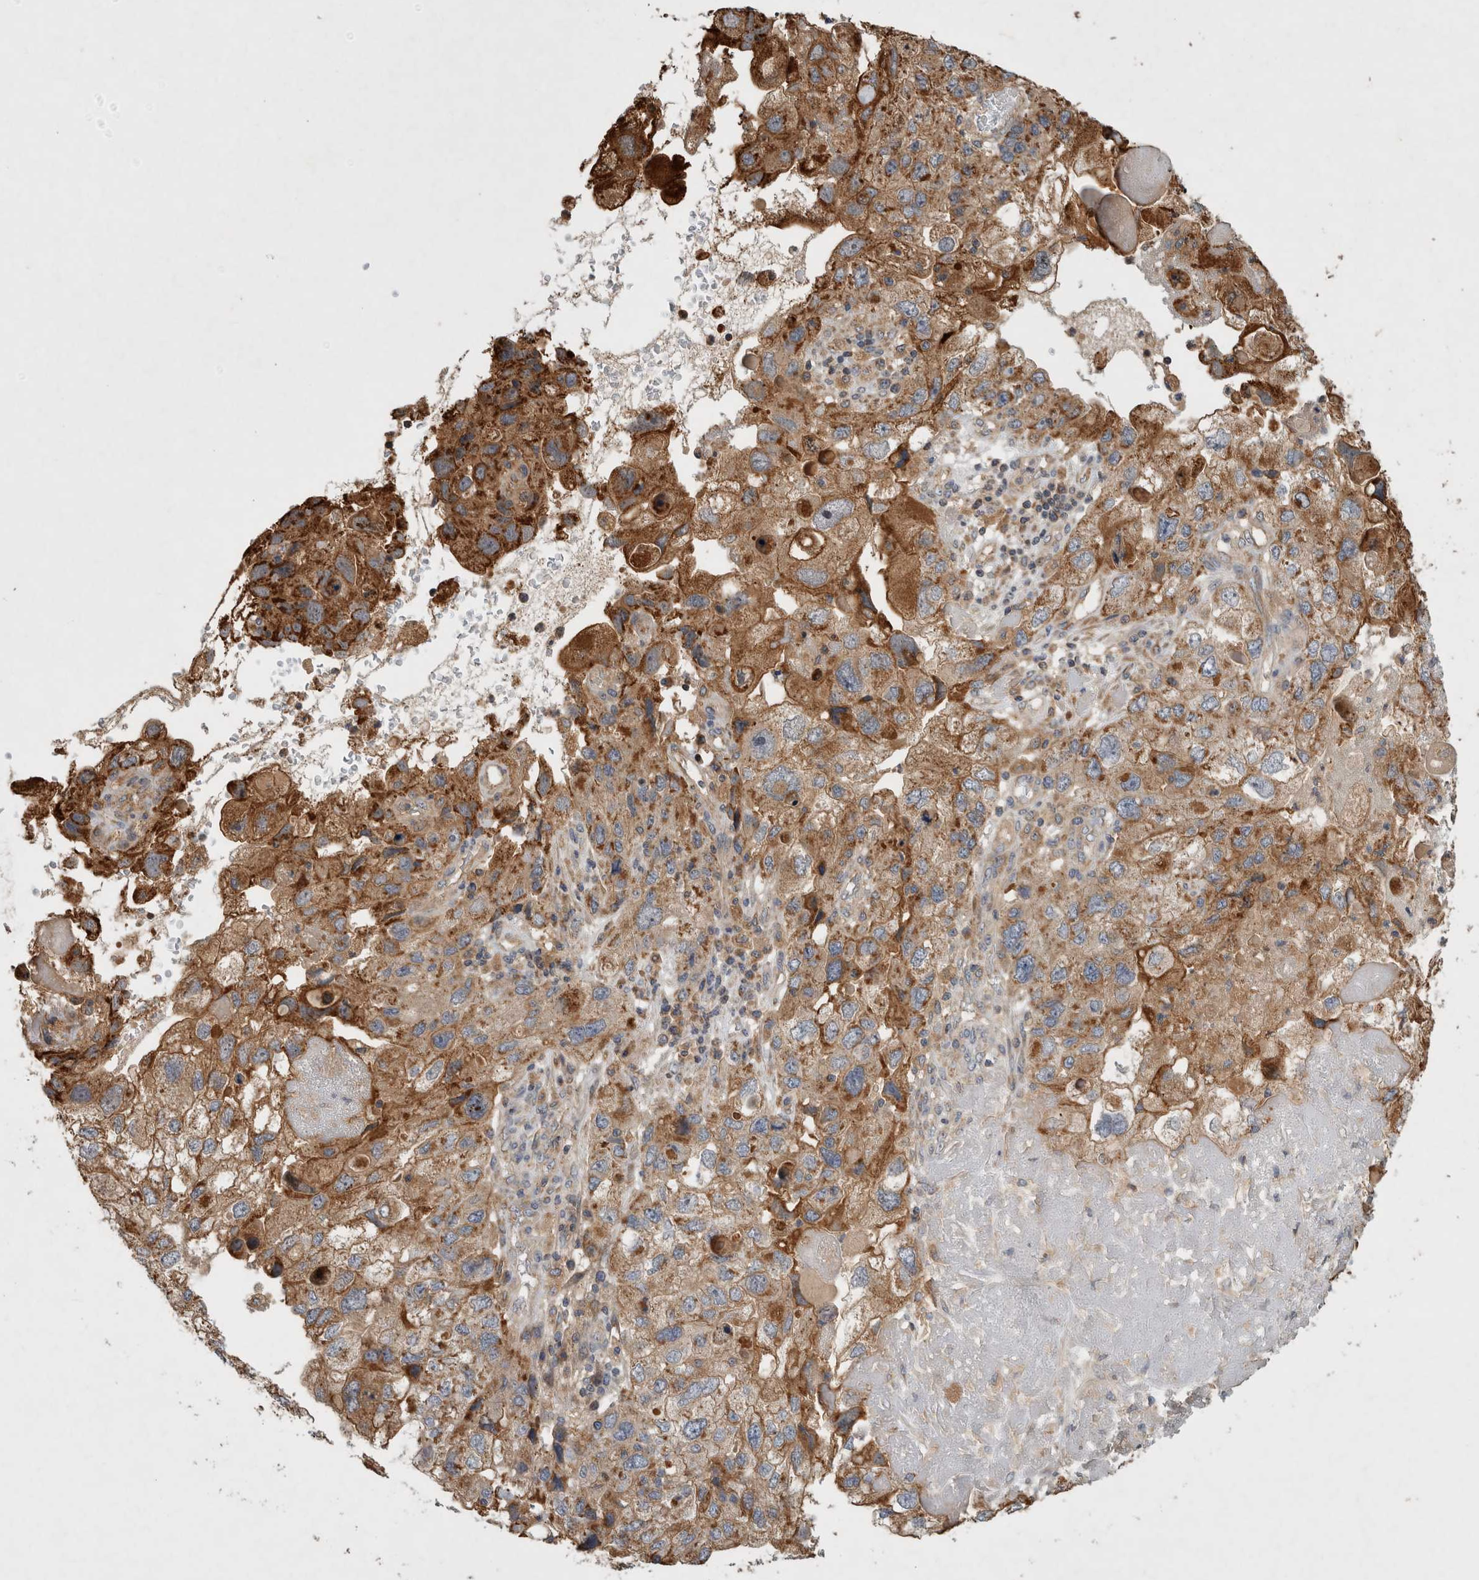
{"staining": {"intensity": "moderate", "quantity": "25%-75%", "location": "cytoplasmic/membranous"}, "tissue": "endometrial cancer", "cell_type": "Tumor cells", "image_type": "cancer", "snomed": [{"axis": "morphology", "description": "Adenocarcinoma, NOS"}, {"axis": "topography", "description": "Endometrium"}], "caption": "Immunohistochemical staining of endometrial adenocarcinoma exhibits medium levels of moderate cytoplasmic/membranous positivity in about 25%-75% of tumor cells.", "gene": "SERAC1", "patient": {"sex": "female", "age": 49}}